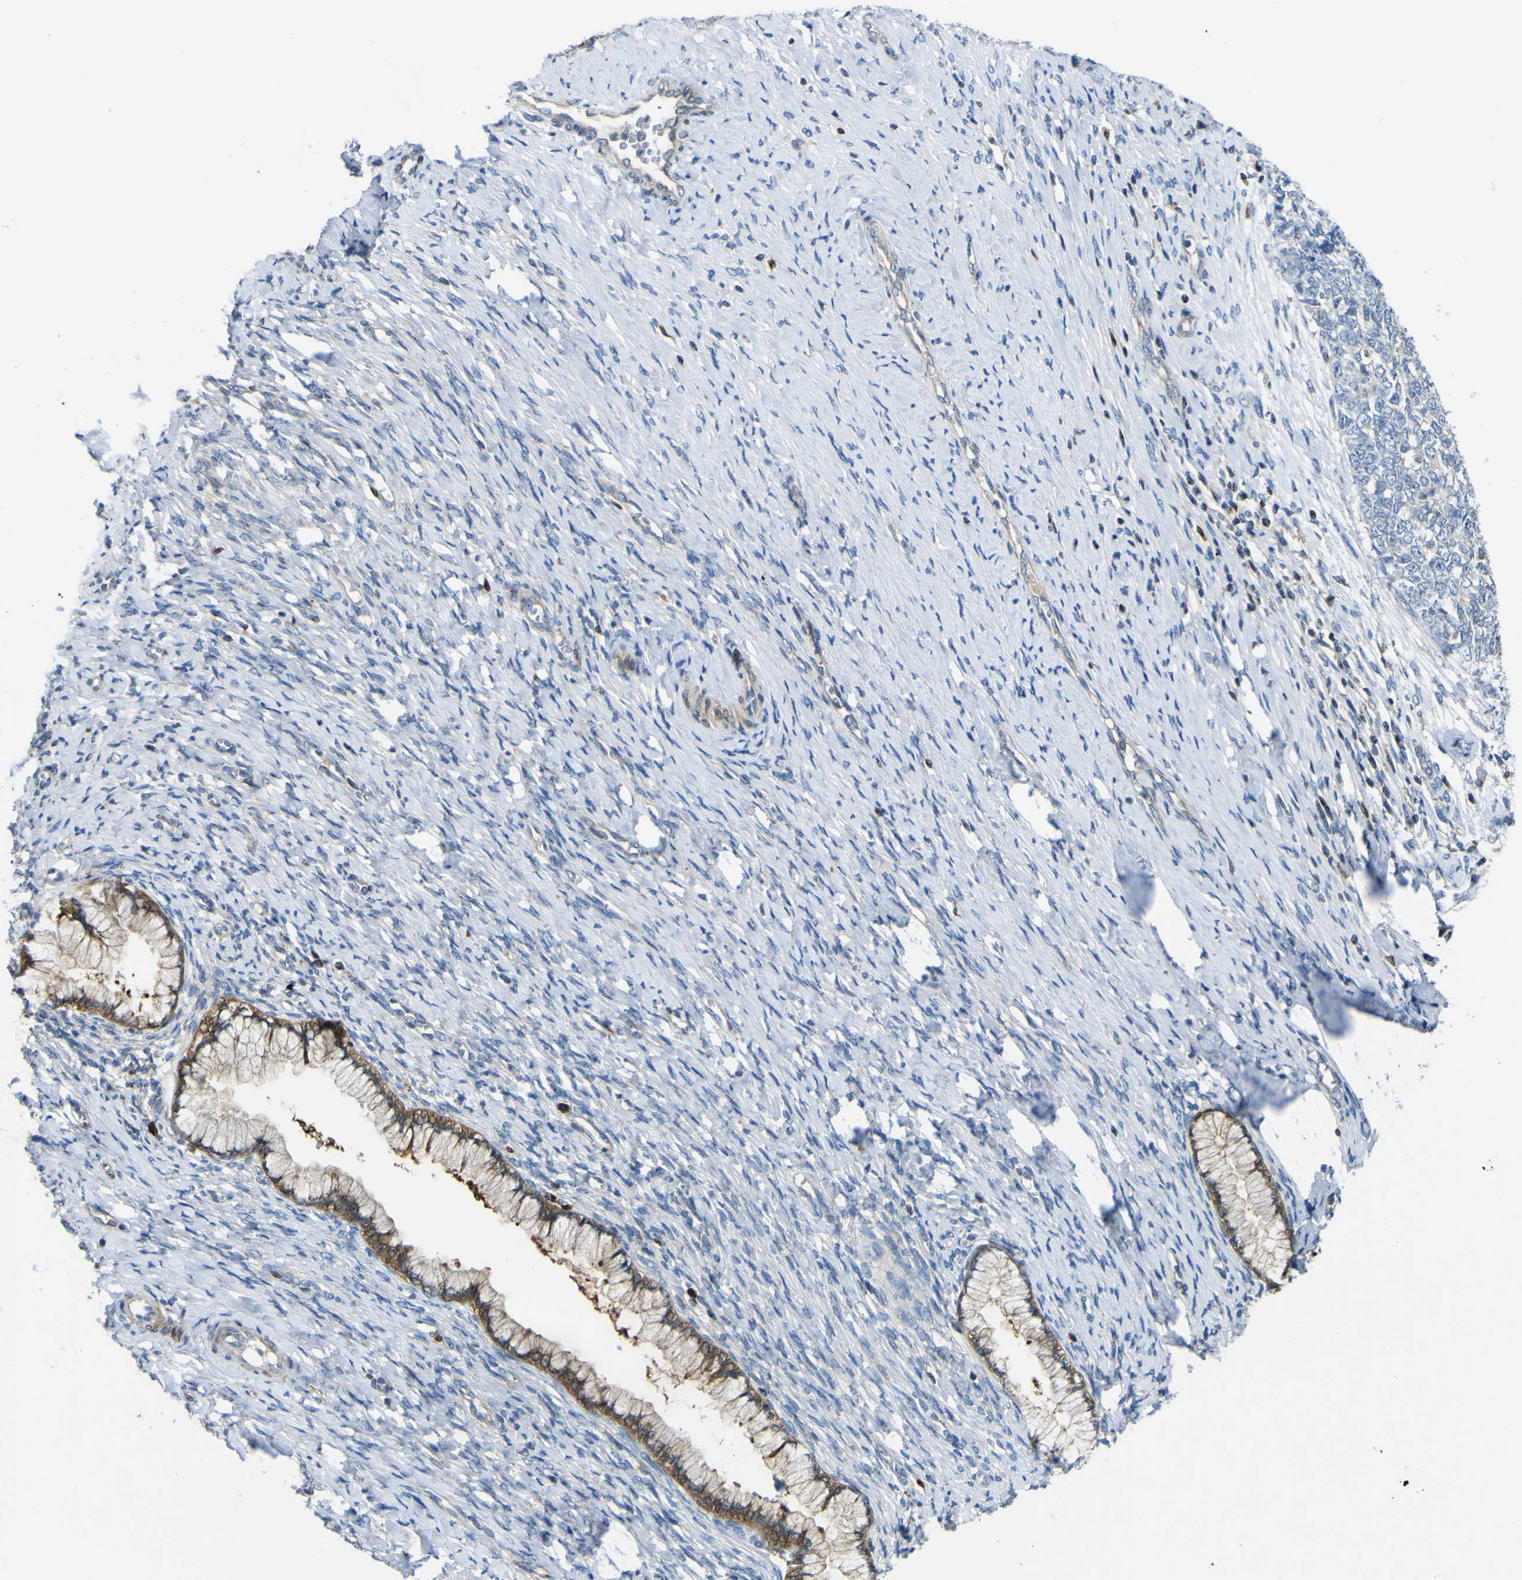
{"staining": {"intensity": "negative", "quantity": "none", "location": "none"}, "tissue": "cervical cancer", "cell_type": "Tumor cells", "image_type": "cancer", "snomed": [{"axis": "morphology", "description": "Squamous cell carcinoma, NOS"}, {"axis": "topography", "description": "Cervix"}], "caption": "This is a photomicrograph of immunohistochemistry (IHC) staining of cervical cancer (squamous cell carcinoma), which shows no expression in tumor cells.", "gene": "EML2", "patient": {"sex": "female", "age": 63}}